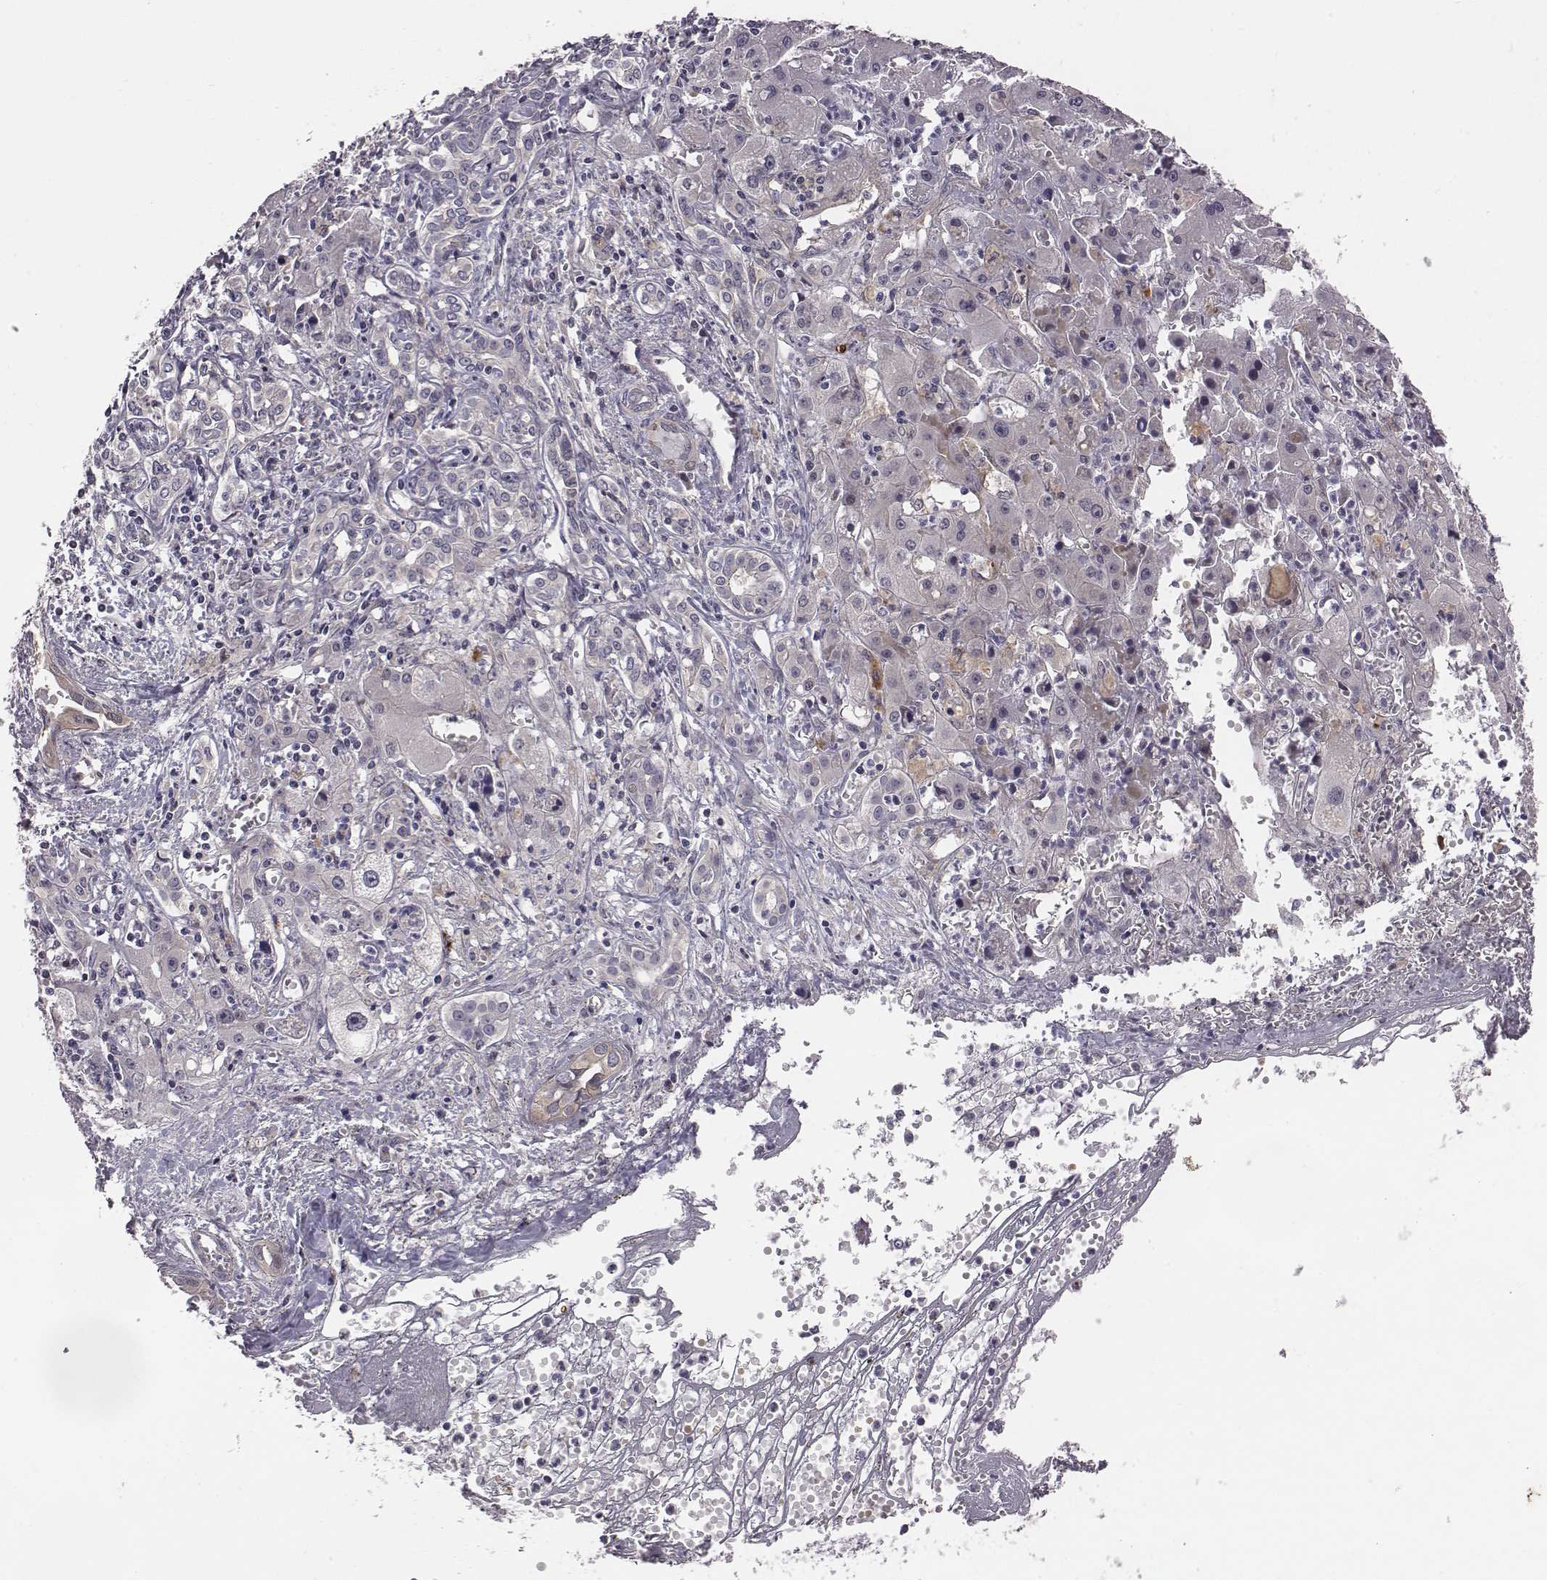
{"staining": {"intensity": "negative", "quantity": "none", "location": "none"}, "tissue": "liver cancer", "cell_type": "Tumor cells", "image_type": "cancer", "snomed": [{"axis": "morphology", "description": "Cholangiocarcinoma"}, {"axis": "topography", "description": "Liver"}], "caption": "Tumor cells are negative for protein expression in human liver cancer (cholangiocarcinoma).", "gene": "SMURF2", "patient": {"sex": "female", "age": 64}}